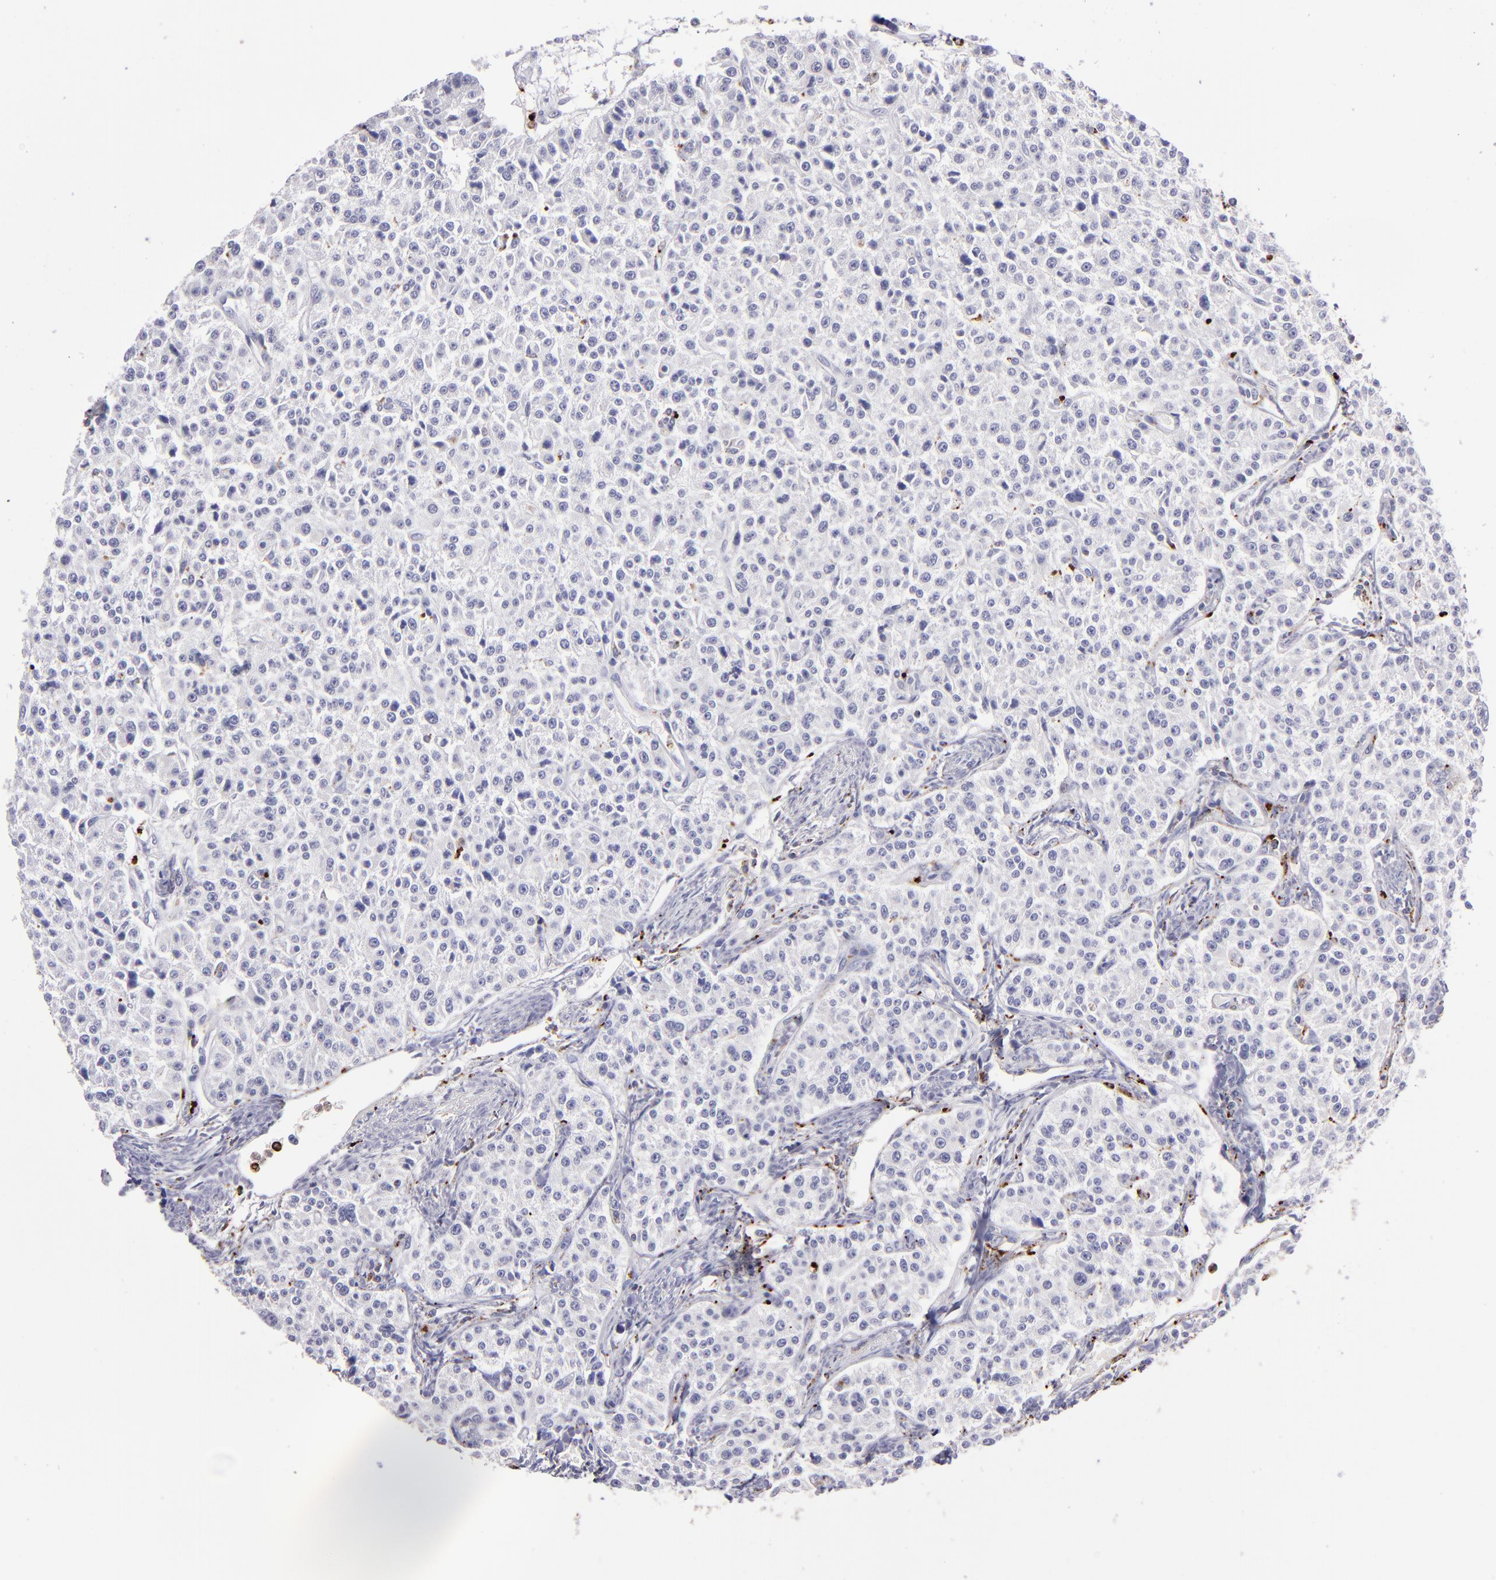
{"staining": {"intensity": "negative", "quantity": "none", "location": "none"}, "tissue": "carcinoid", "cell_type": "Tumor cells", "image_type": "cancer", "snomed": [{"axis": "morphology", "description": "Carcinoid, malignant, NOS"}, {"axis": "topography", "description": "Stomach"}], "caption": "Immunohistochemical staining of carcinoid displays no significant staining in tumor cells.", "gene": "CTSS", "patient": {"sex": "female", "age": 76}}